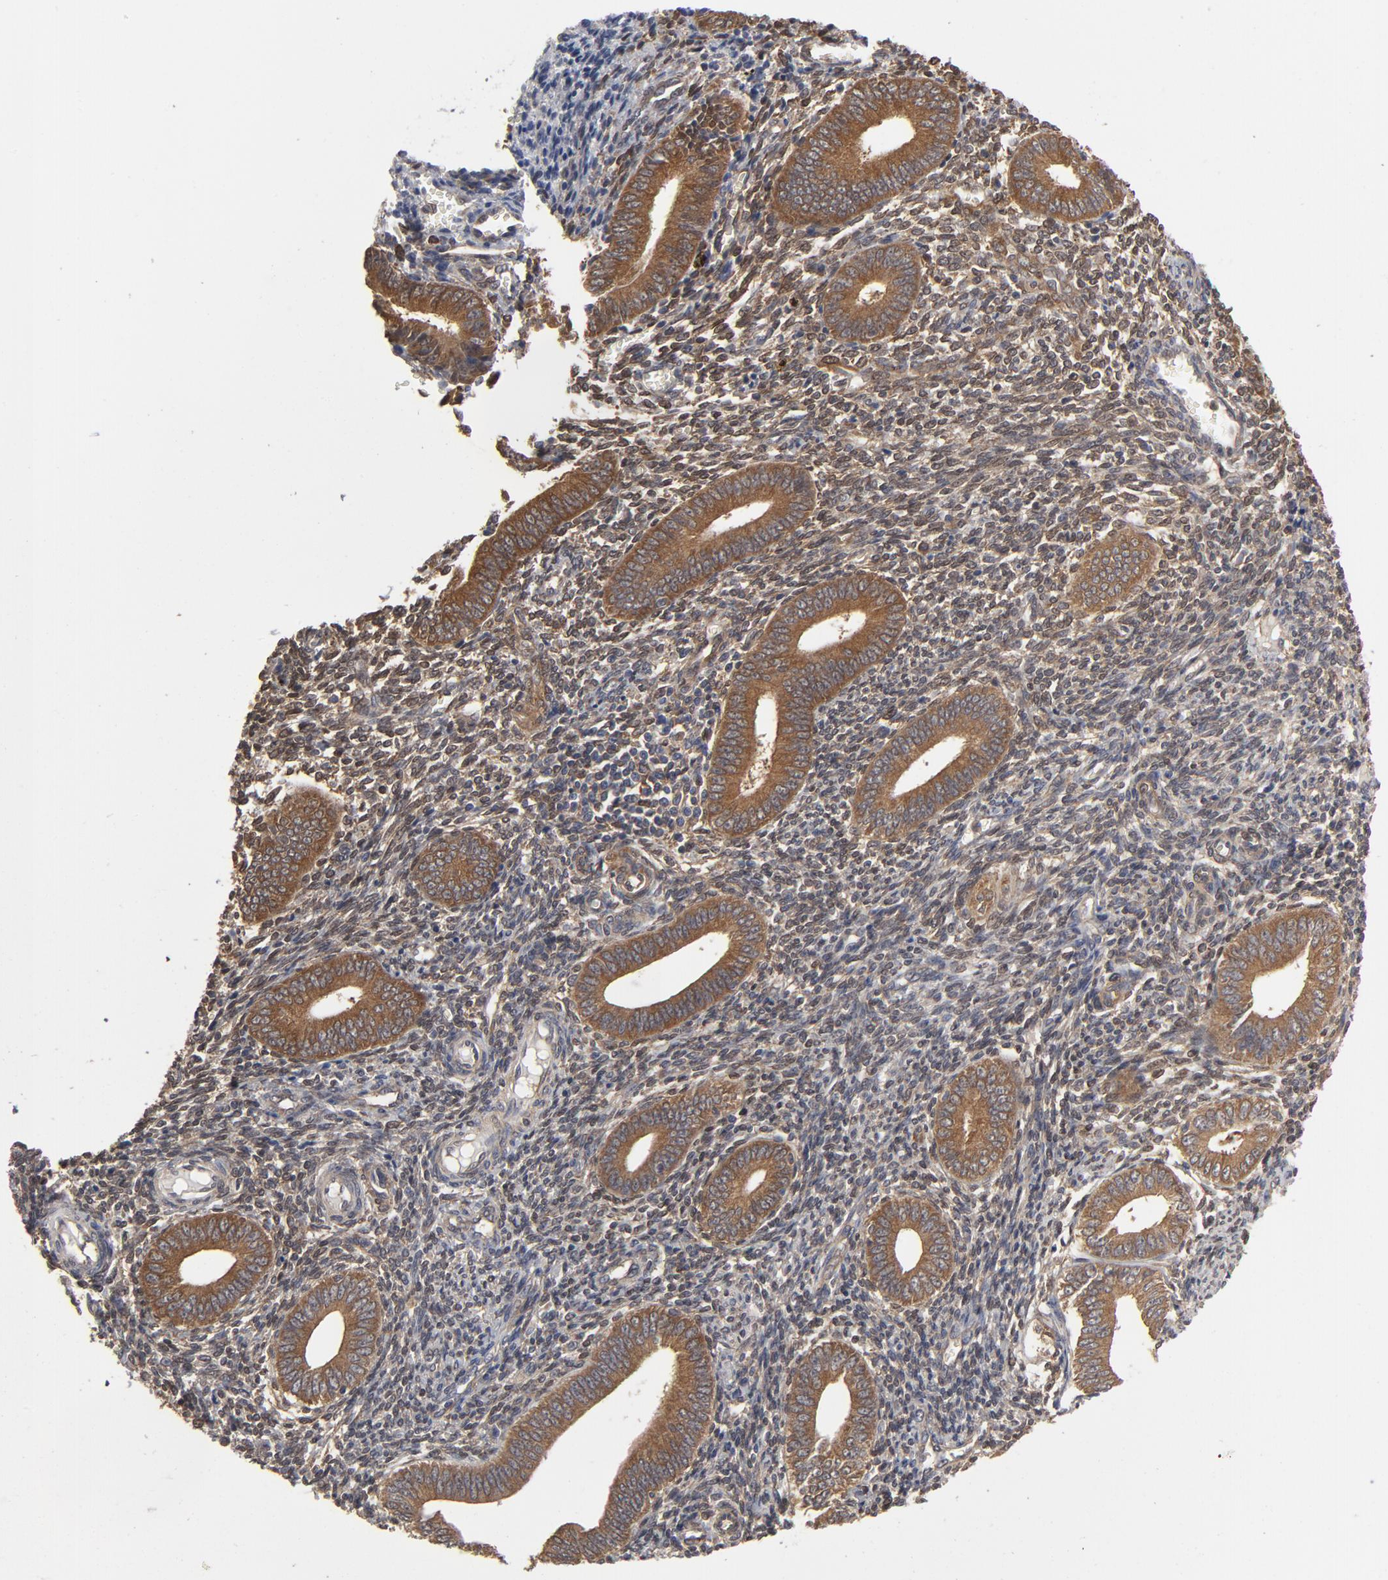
{"staining": {"intensity": "weak", "quantity": "25%-75%", "location": "cytoplasmic/membranous"}, "tissue": "endometrium", "cell_type": "Cells in endometrial stroma", "image_type": "normal", "snomed": [{"axis": "morphology", "description": "Normal tissue, NOS"}, {"axis": "topography", "description": "Uterus"}, {"axis": "topography", "description": "Endometrium"}], "caption": "The immunohistochemical stain shows weak cytoplasmic/membranous expression in cells in endometrial stroma of normal endometrium. The protein is shown in brown color, while the nuclei are stained blue.", "gene": "ASMTL", "patient": {"sex": "female", "age": 33}}